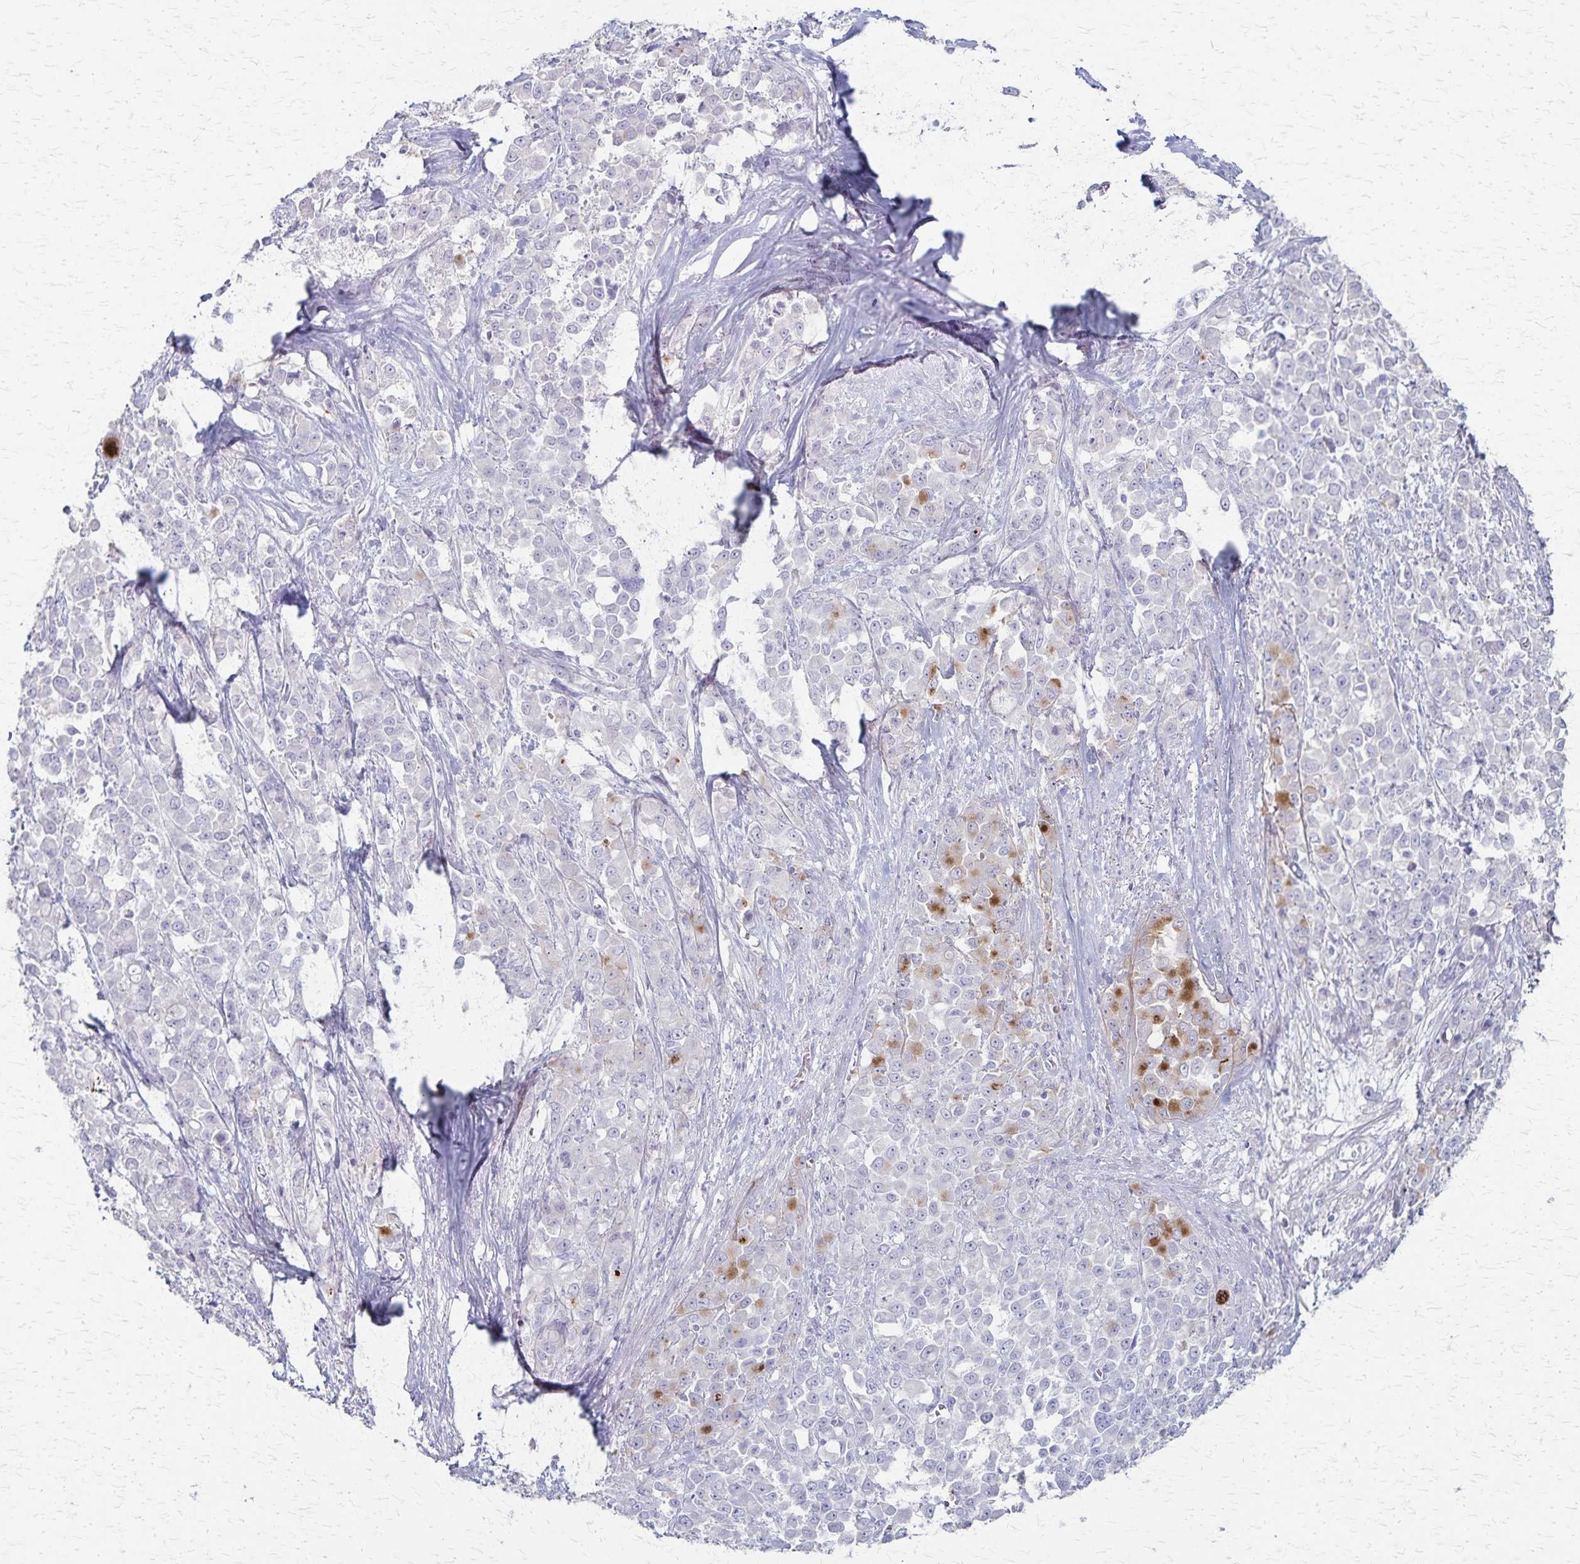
{"staining": {"intensity": "moderate", "quantity": "<25%", "location": "cytoplasmic/membranous"}, "tissue": "stomach cancer", "cell_type": "Tumor cells", "image_type": "cancer", "snomed": [{"axis": "morphology", "description": "Adenocarcinoma, NOS"}, {"axis": "topography", "description": "Stomach"}], "caption": "The image displays immunohistochemical staining of stomach cancer (adenocarcinoma). There is moderate cytoplasmic/membranous positivity is appreciated in approximately <25% of tumor cells.", "gene": "RASL10B", "patient": {"sex": "female", "age": 76}}